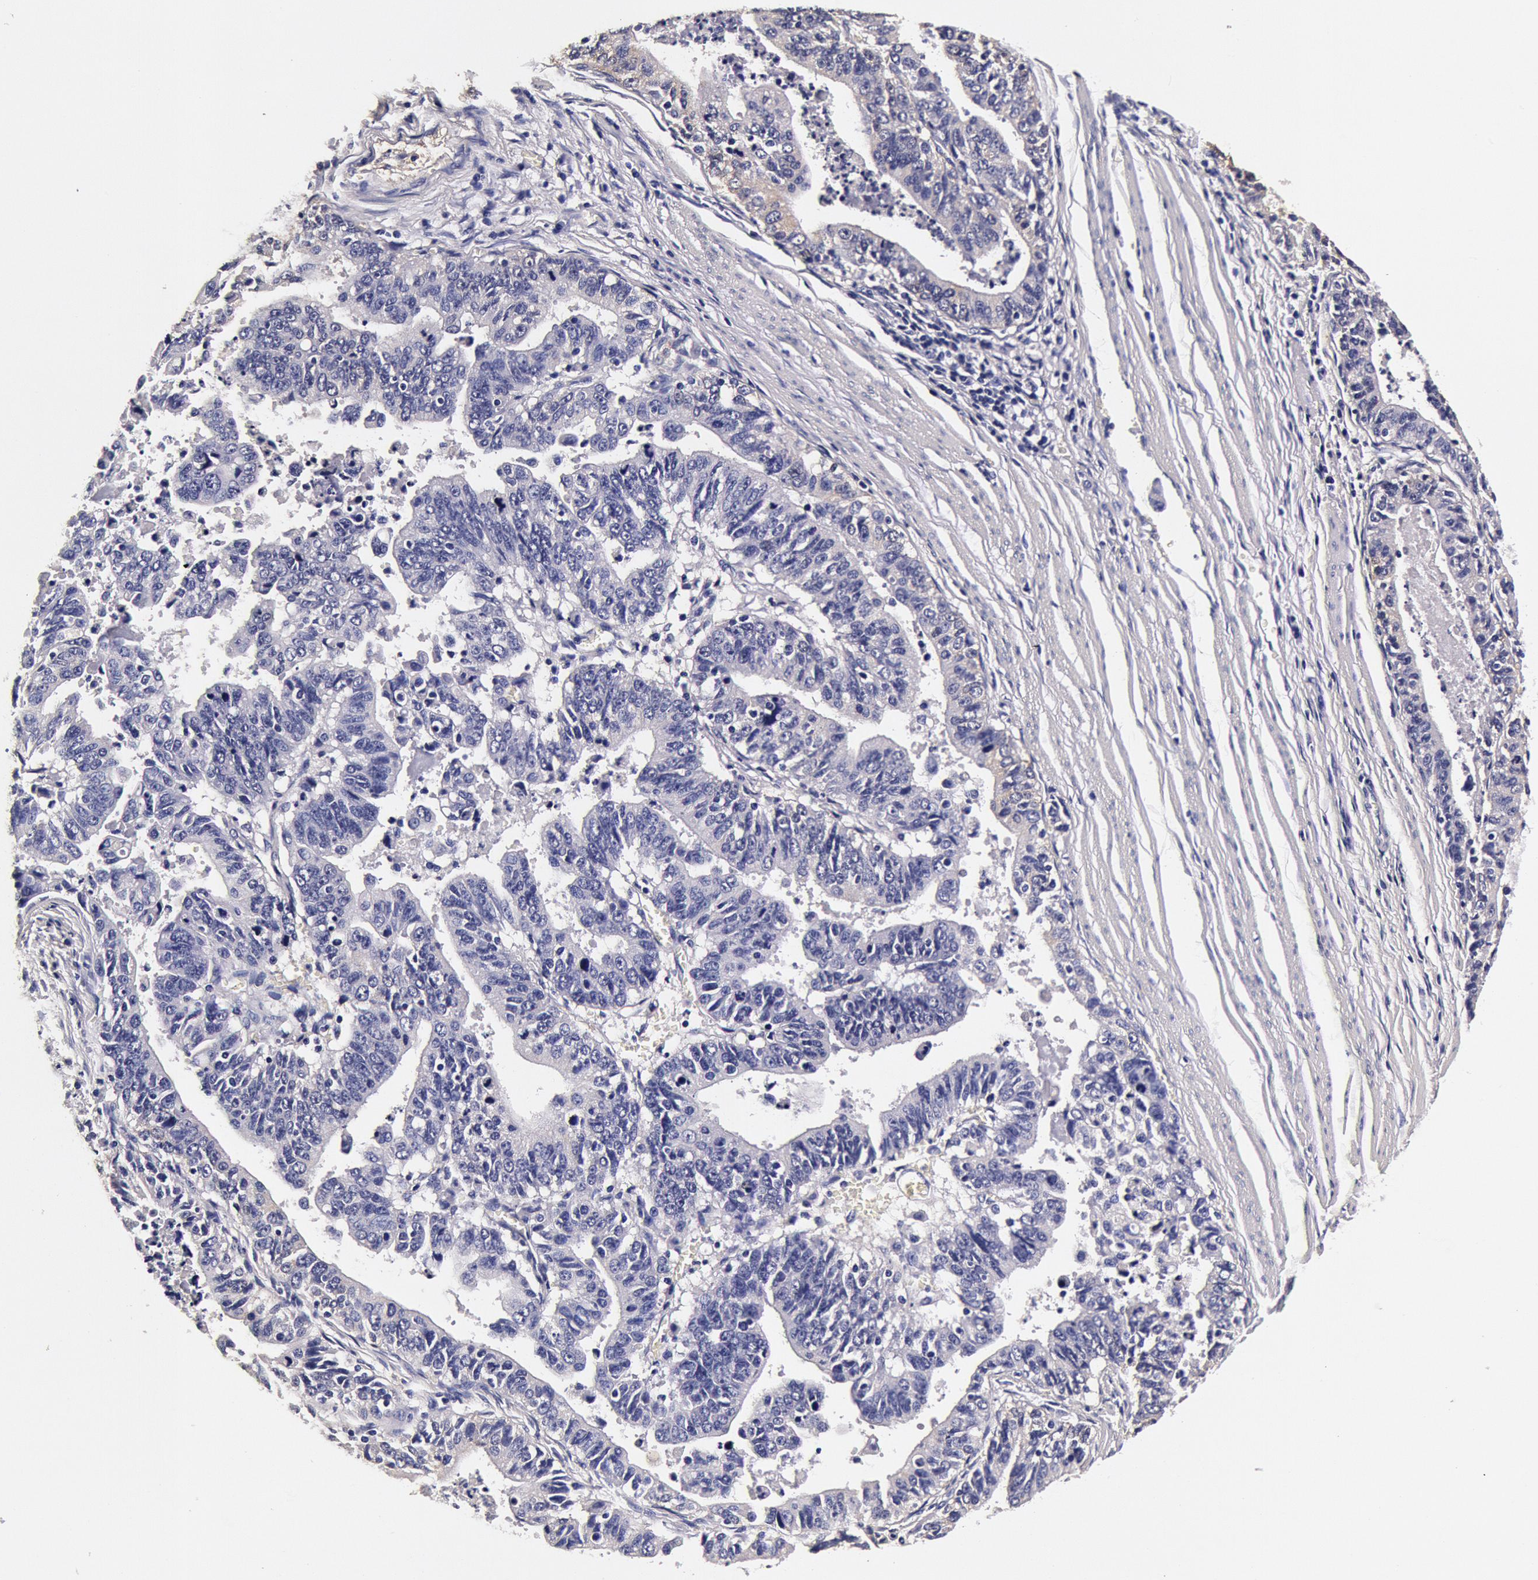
{"staining": {"intensity": "negative", "quantity": "none", "location": "none"}, "tissue": "stomach cancer", "cell_type": "Tumor cells", "image_type": "cancer", "snomed": [{"axis": "morphology", "description": "Adenocarcinoma, NOS"}, {"axis": "topography", "description": "Stomach, upper"}], "caption": "Tumor cells are negative for brown protein staining in stomach cancer.", "gene": "CCDC22", "patient": {"sex": "female", "age": 50}}